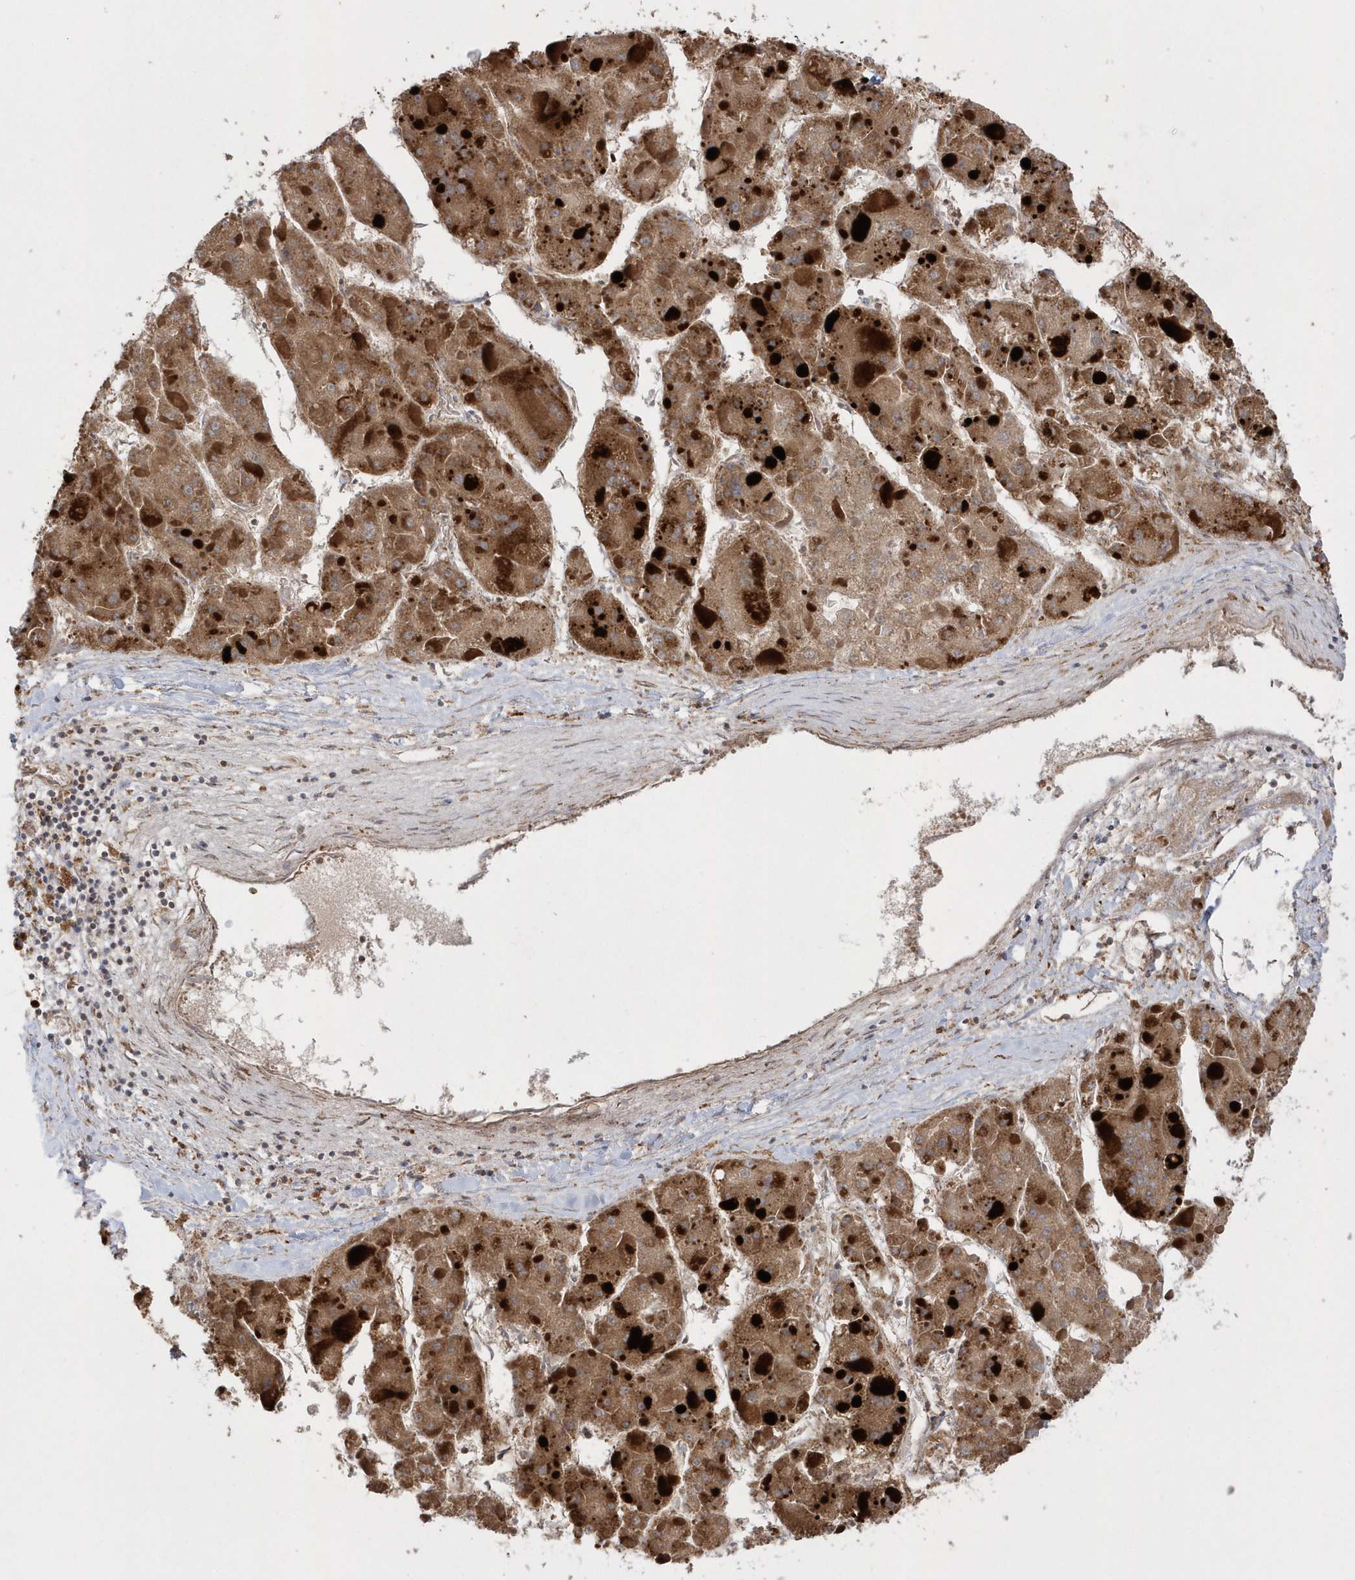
{"staining": {"intensity": "moderate", "quantity": ">75%", "location": "cytoplasmic/membranous"}, "tissue": "liver cancer", "cell_type": "Tumor cells", "image_type": "cancer", "snomed": [{"axis": "morphology", "description": "Carcinoma, Hepatocellular, NOS"}, {"axis": "topography", "description": "Liver"}], "caption": "IHC histopathology image of neoplastic tissue: human liver cancer (hepatocellular carcinoma) stained using immunohistochemistry (IHC) demonstrates medium levels of moderate protein expression localized specifically in the cytoplasmic/membranous of tumor cells, appearing as a cytoplasmic/membranous brown color.", "gene": "SH3BP2", "patient": {"sex": "female", "age": 73}}